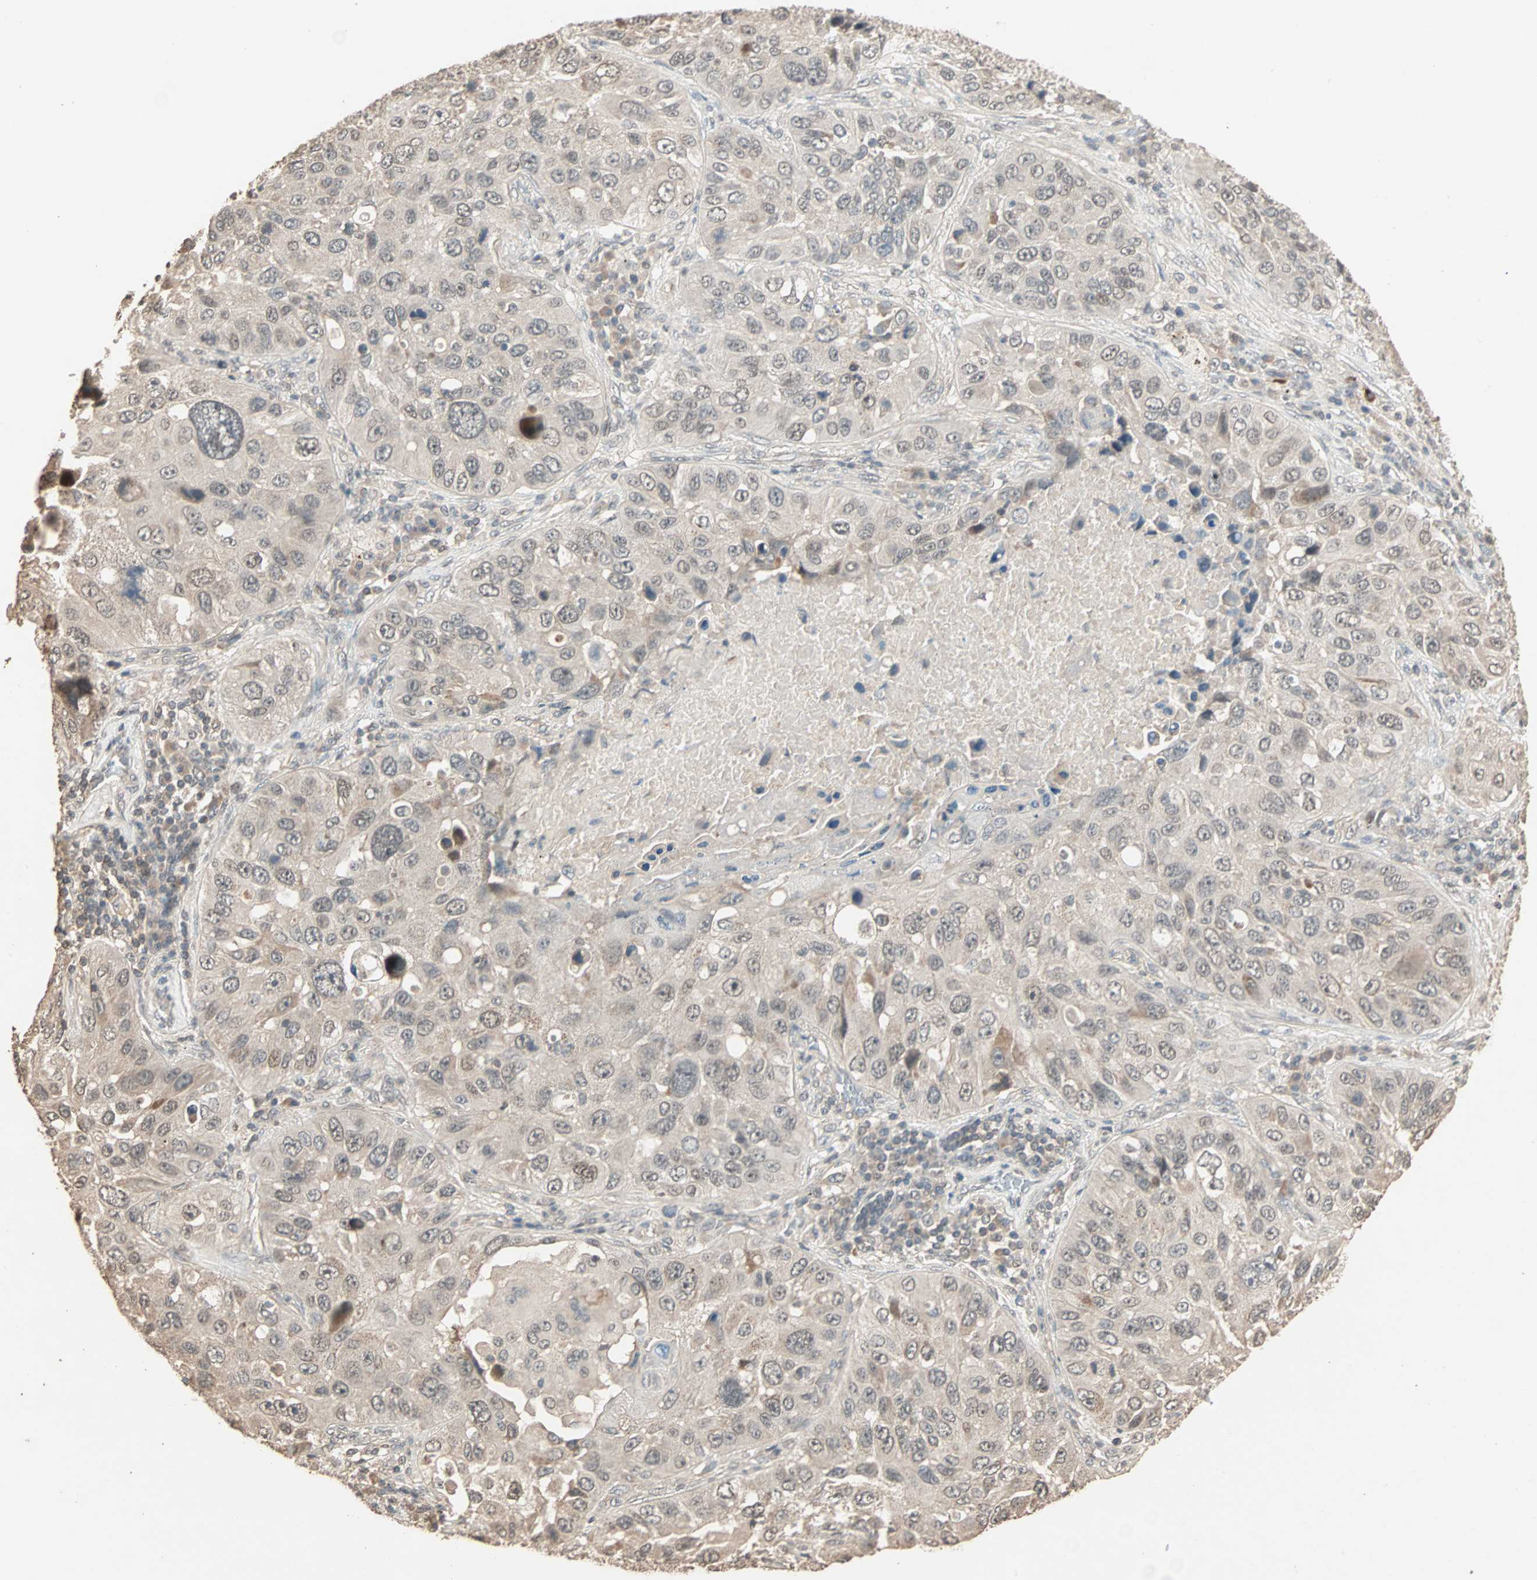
{"staining": {"intensity": "weak", "quantity": ">75%", "location": "cytoplasmic/membranous,nuclear"}, "tissue": "lung cancer", "cell_type": "Tumor cells", "image_type": "cancer", "snomed": [{"axis": "morphology", "description": "Squamous cell carcinoma, NOS"}, {"axis": "topography", "description": "Lung"}], "caption": "This histopathology image displays immunohistochemistry staining of lung squamous cell carcinoma, with low weak cytoplasmic/membranous and nuclear expression in approximately >75% of tumor cells.", "gene": "ZBTB33", "patient": {"sex": "male", "age": 57}}